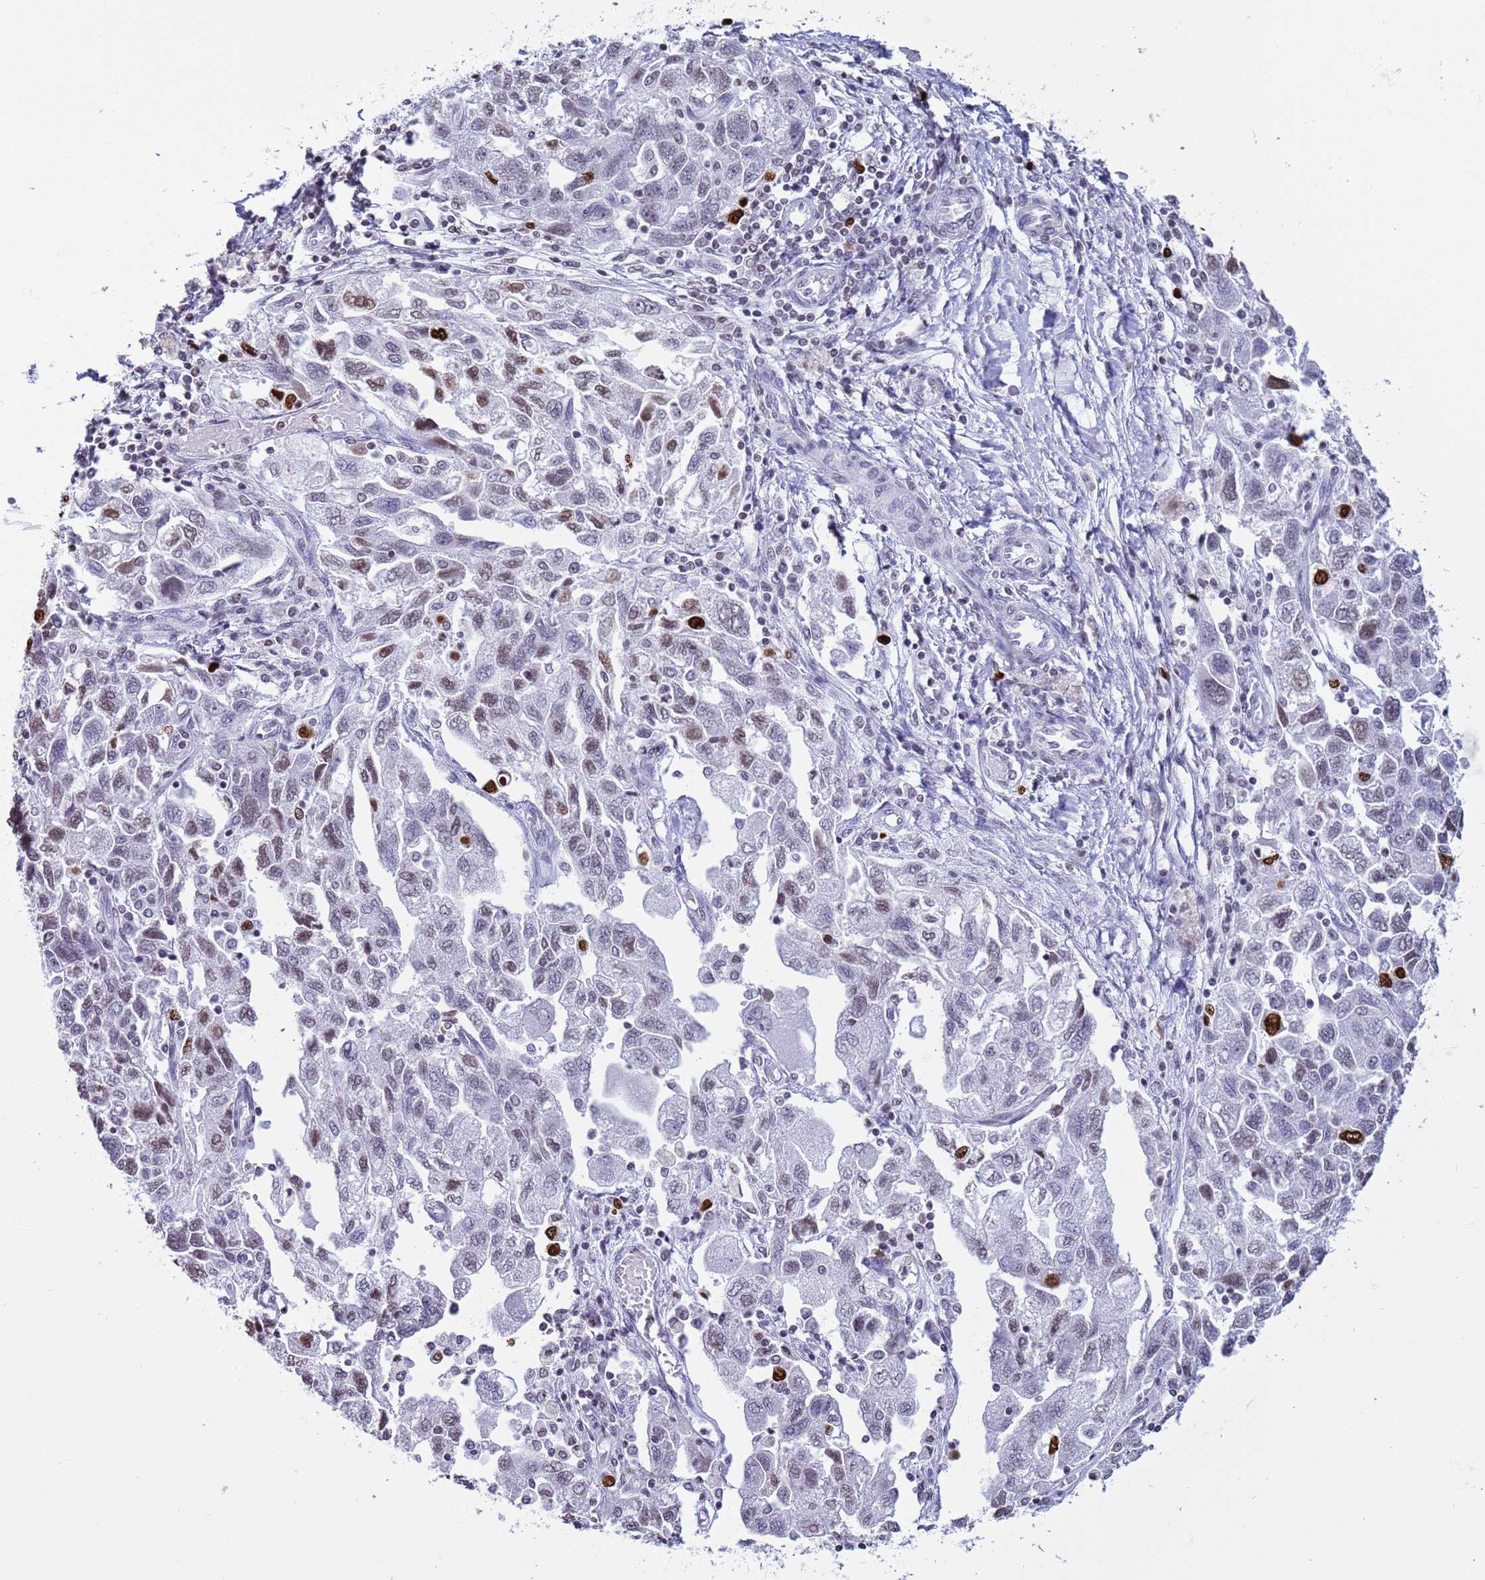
{"staining": {"intensity": "strong", "quantity": "<25%", "location": "nuclear"}, "tissue": "ovarian cancer", "cell_type": "Tumor cells", "image_type": "cancer", "snomed": [{"axis": "morphology", "description": "Carcinoma, NOS"}, {"axis": "morphology", "description": "Cystadenocarcinoma, serous, NOS"}, {"axis": "topography", "description": "Ovary"}], "caption": "Approximately <25% of tumor cells in human ovarian cancer (carcinoma) exhibit strong nuclear protein staining as visualized by brown immunohistochemical staining.", "gene": "H4C8", "patient": {"sex": "female", "age": 69}}